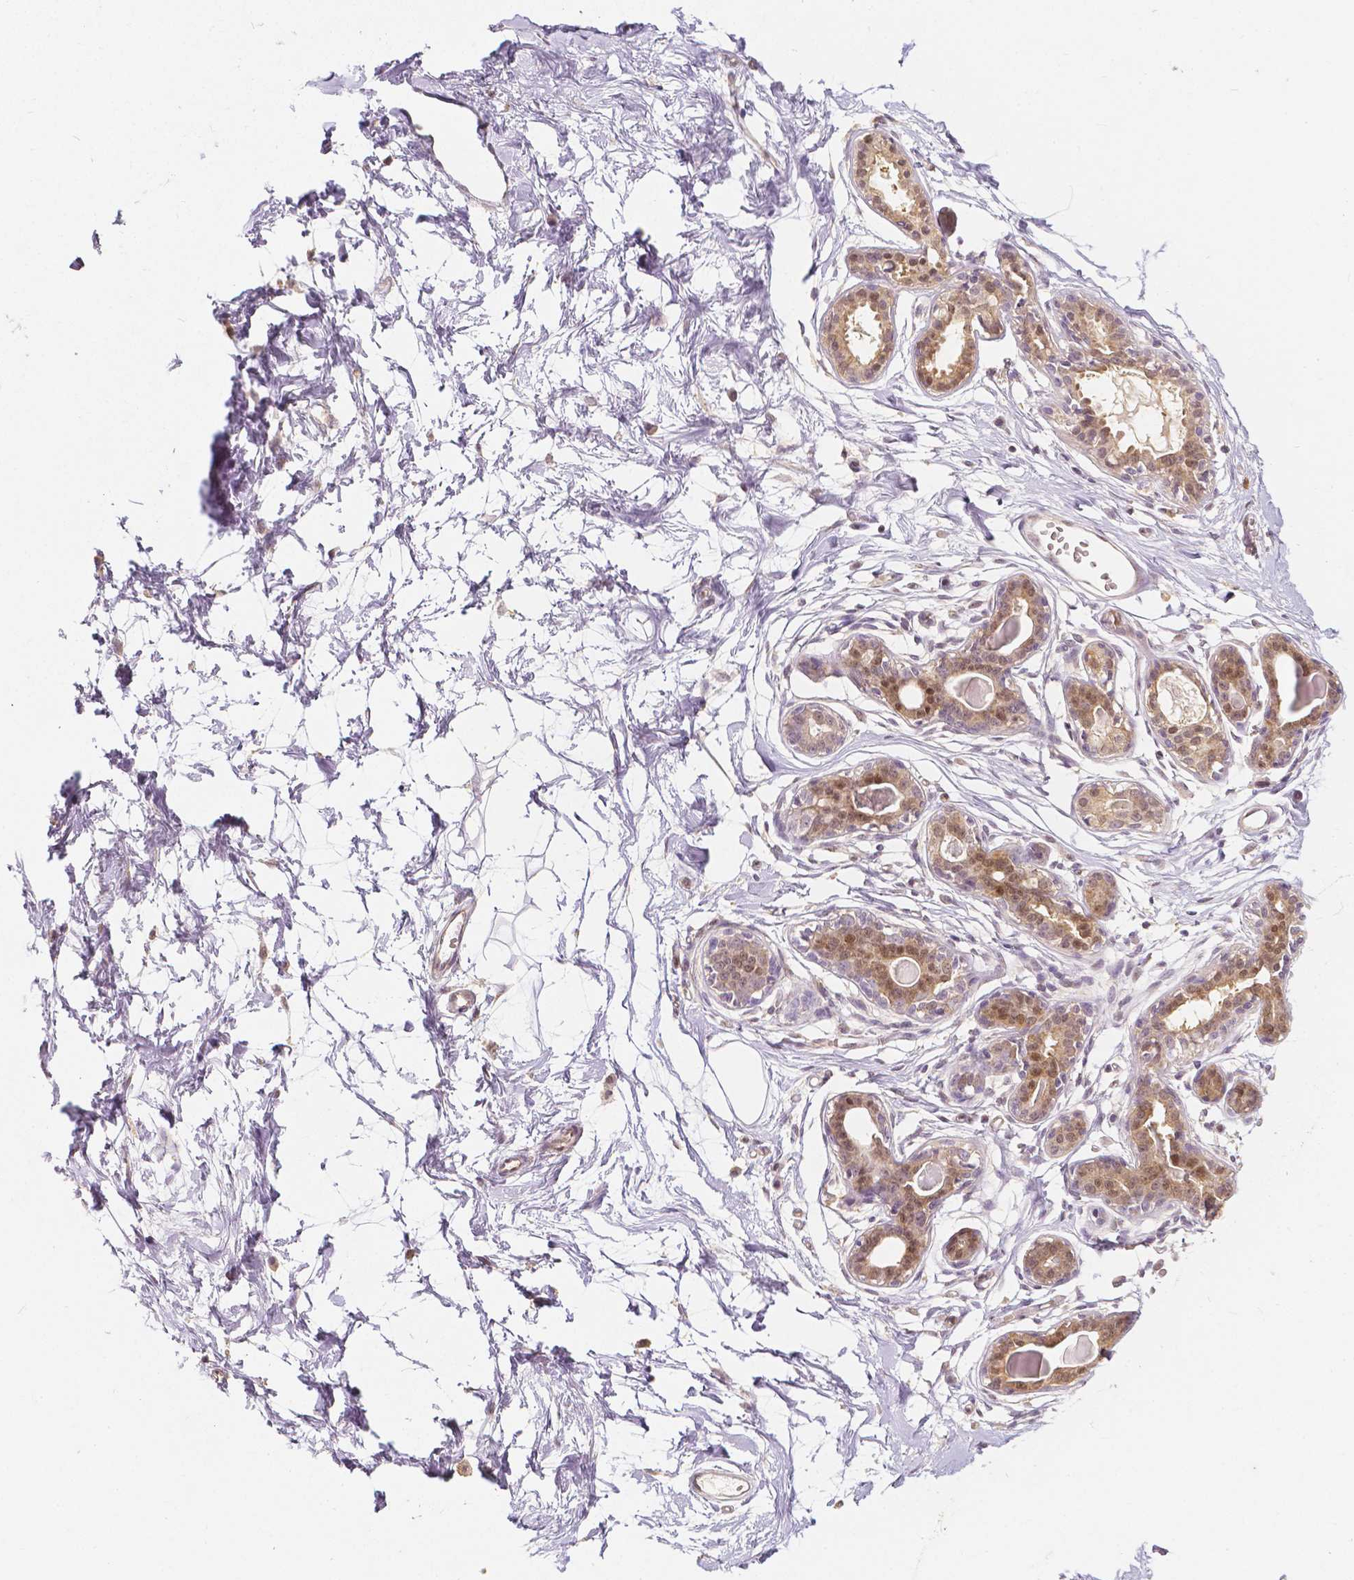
{"staining": {"intensity": "weak", "quantity": "<25%", "location": "cytoplasmic/membranous"}, "tissue": "breast", "cell_type": "Adipocytes", "image_type": "normal", "snomed": [{"axis": "morphology", "description": "Normal tissue, NOS"}, {"axis": "topography", "description": "Breast"}], "caption": "Image shows no significant protein expression in adipocytes of benign breast. Nuclei are stained in blue.", "gene": "NAPRT", "patient": {"sex": "female", "age": 45}}